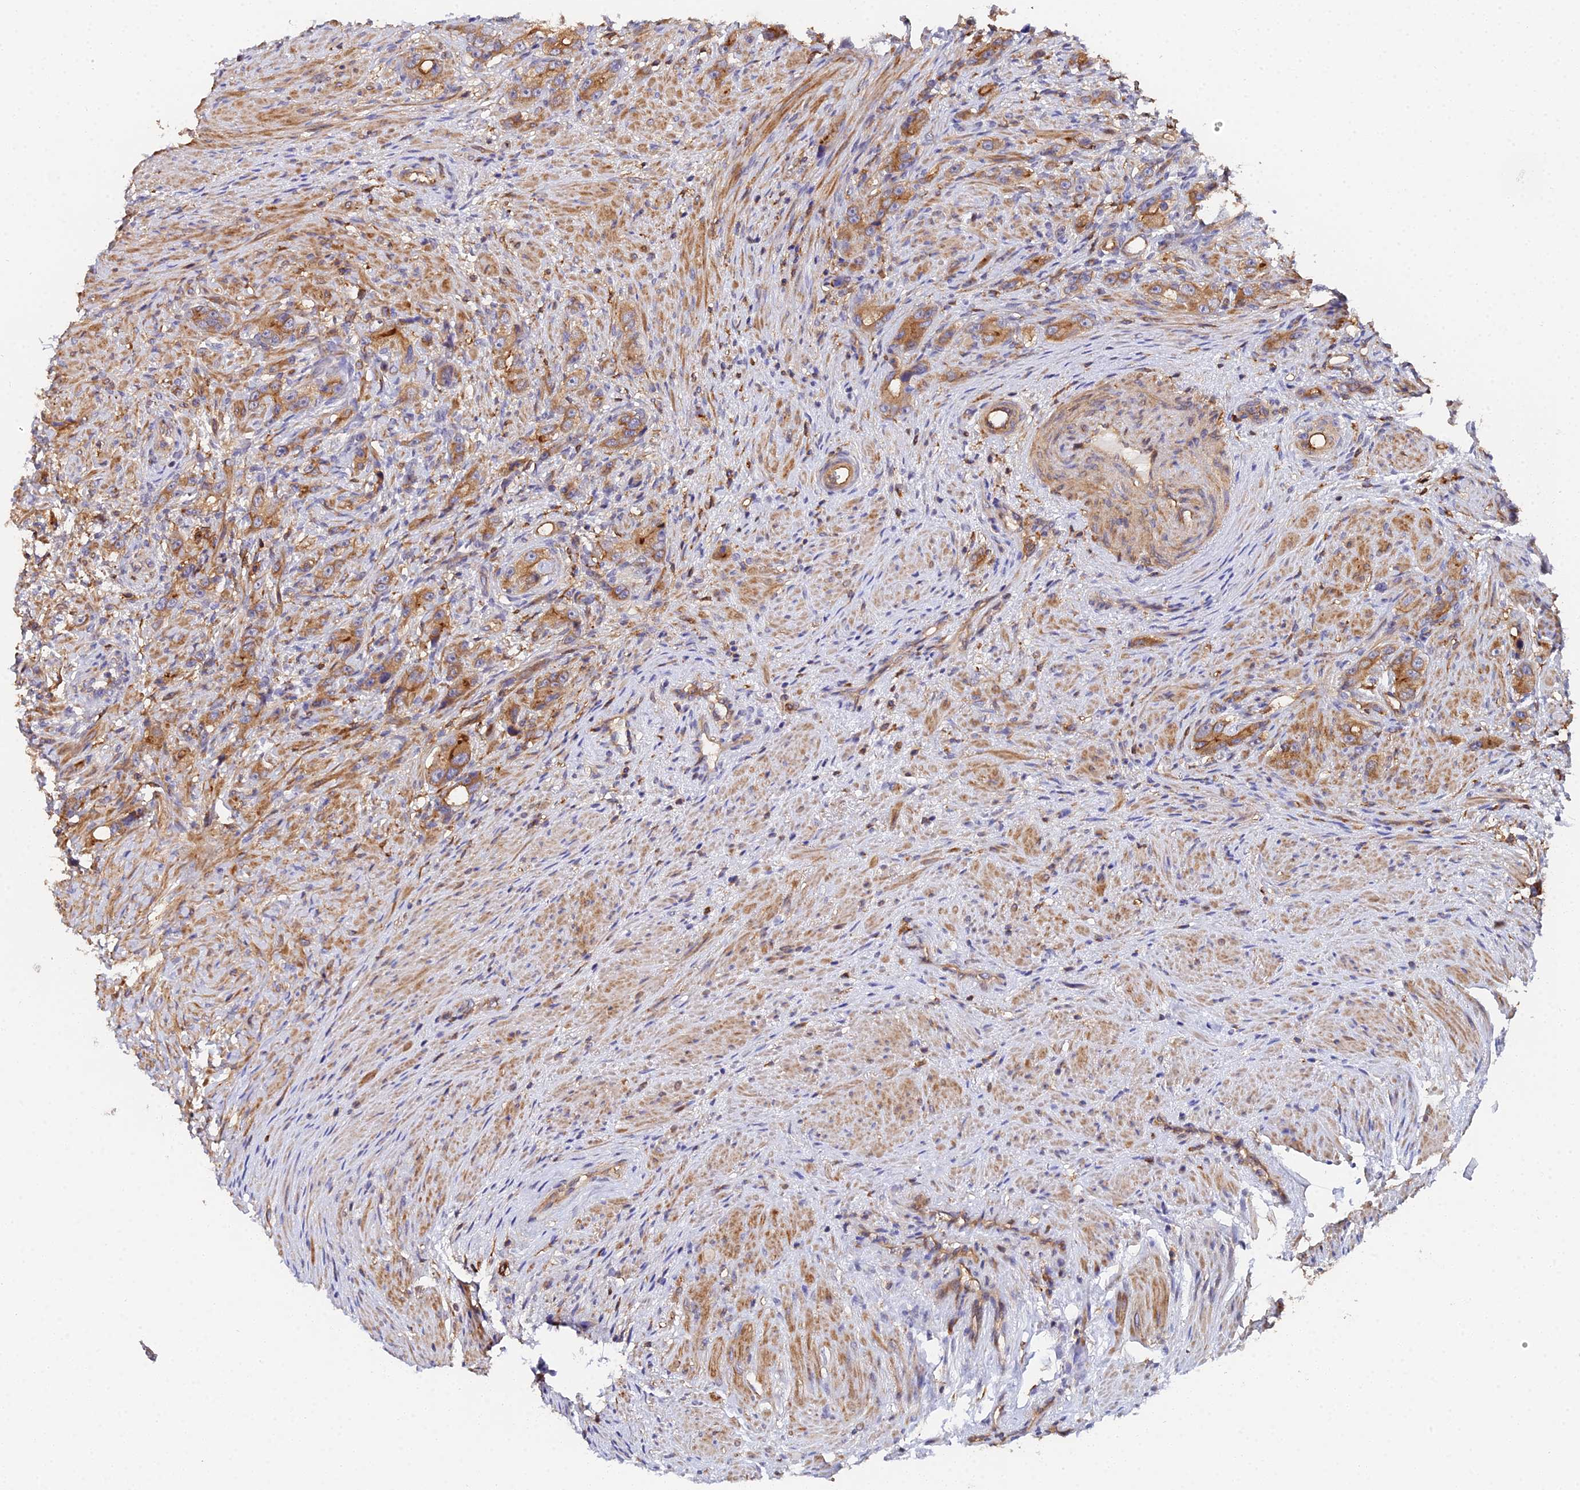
{"staining": {"intensity": "moderate", "quantity": ">75%", "location": "cytoplasmic/membranous"}, "tissue": "prostate cancer", "cell_type": "Tumor cells", "image_type": "cancer", "snomed": [{"axis": "morphology", "description": "Adenocarcinoma, High grade"}, {"axis": "topography", "description": "Prostate"}], "caption": "Immunohistochemistry histopathology image of high-grade adenocarcinoma (prostate) stained for a protein (brown), which displays medium levels of moderate cytoplasmic/membranous expression in approximately >75% of tumor cells.", "gene": "GNG5B", "patient": {"sex": "male", "age": 63}}